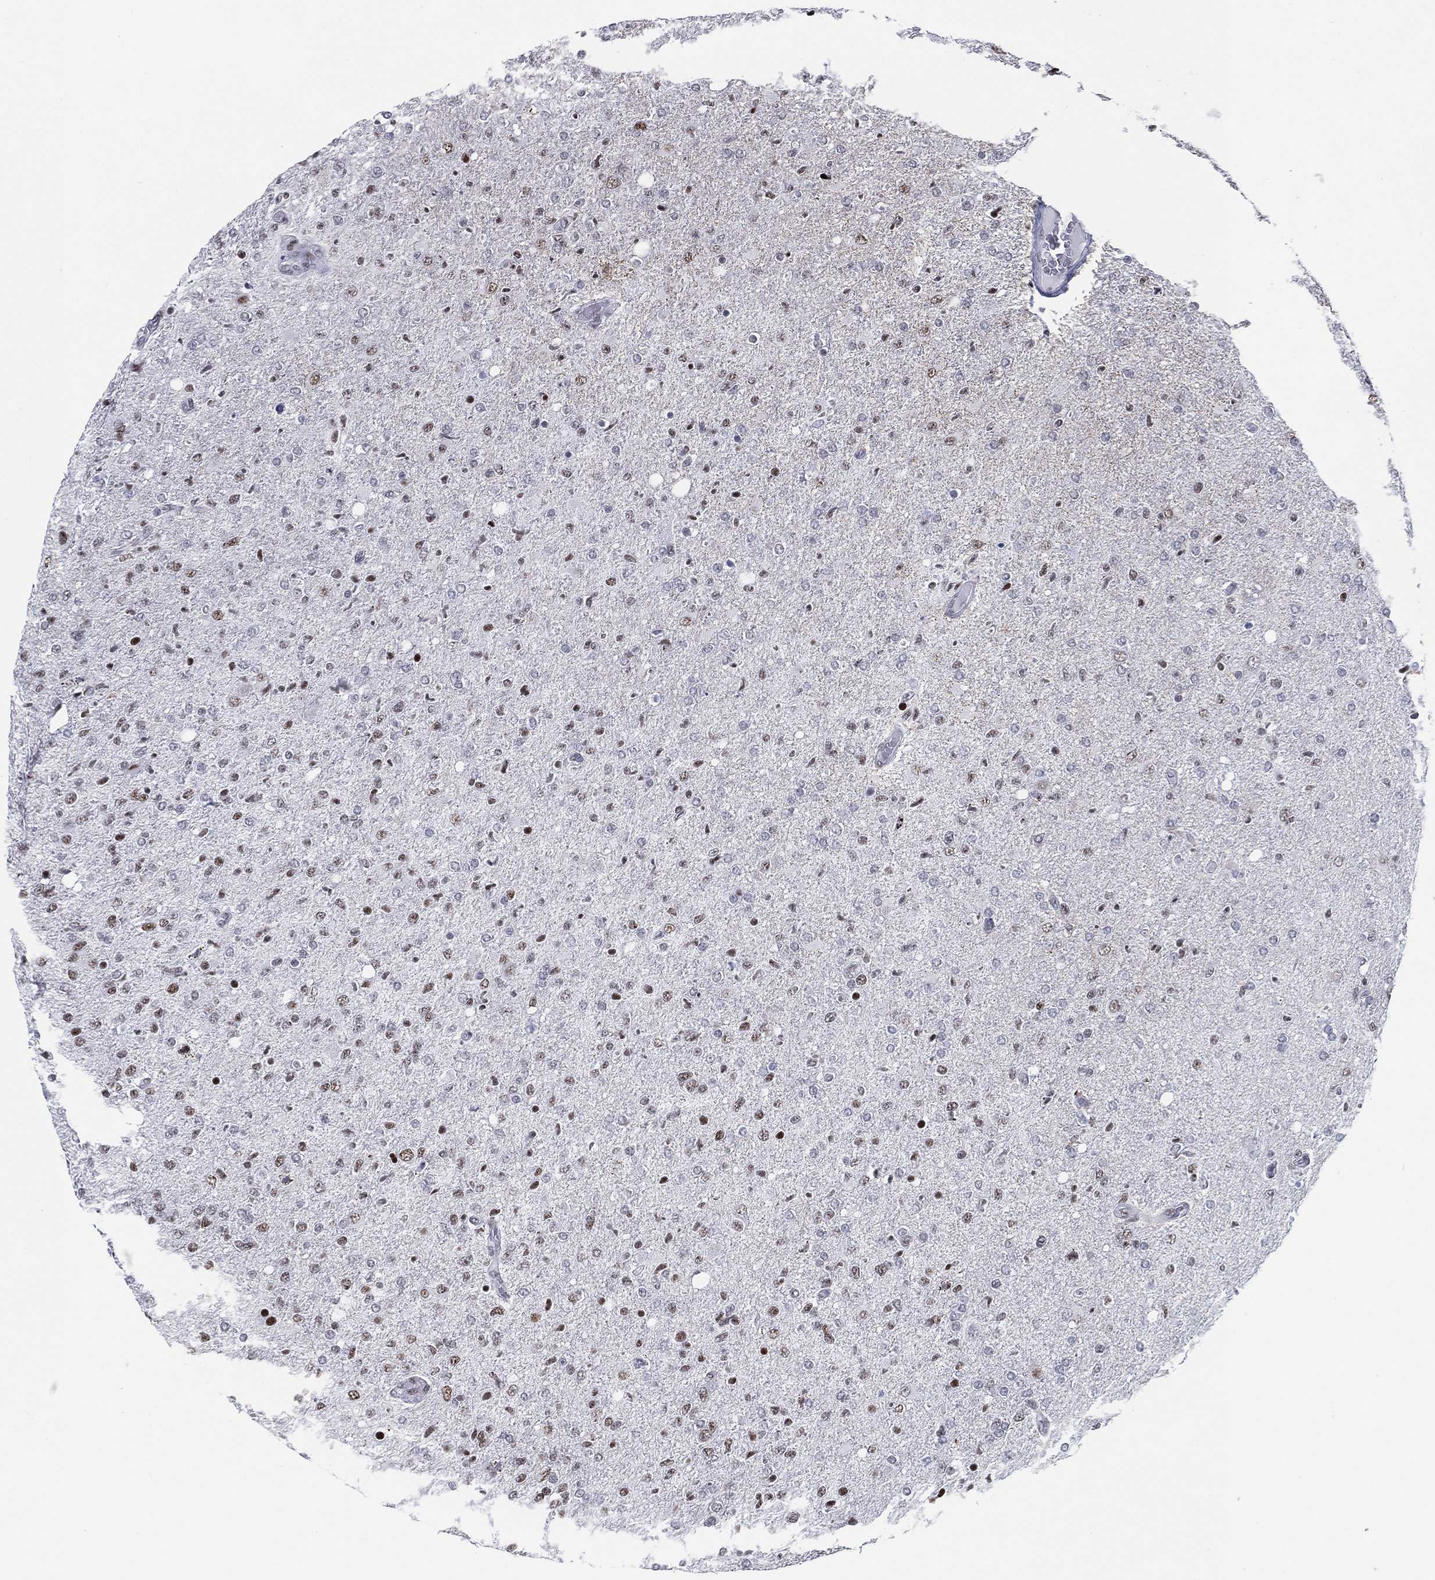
{"staining": {"intensity": "moderate", "quantity": "<25%", "location": "nuclear"}, "tissue": "glioma", "cell_type": "Tumor cells", "image_type": "cancer", "snomed": [{"axis": "morphology", "description": "Glioma, malignant, High grade"}, {"axis": "topography", "description": "Cerebral cortex"}], "caption": "This image shows malignant high-grade glioma stained with IHC to label a protein in brown. The nuclear of tumor cells show moderate positivity for the protein. Nuclei are counter-stained blue.", "gene": "CYB561D2", "patient": {"sex": "male", "age": 70}}